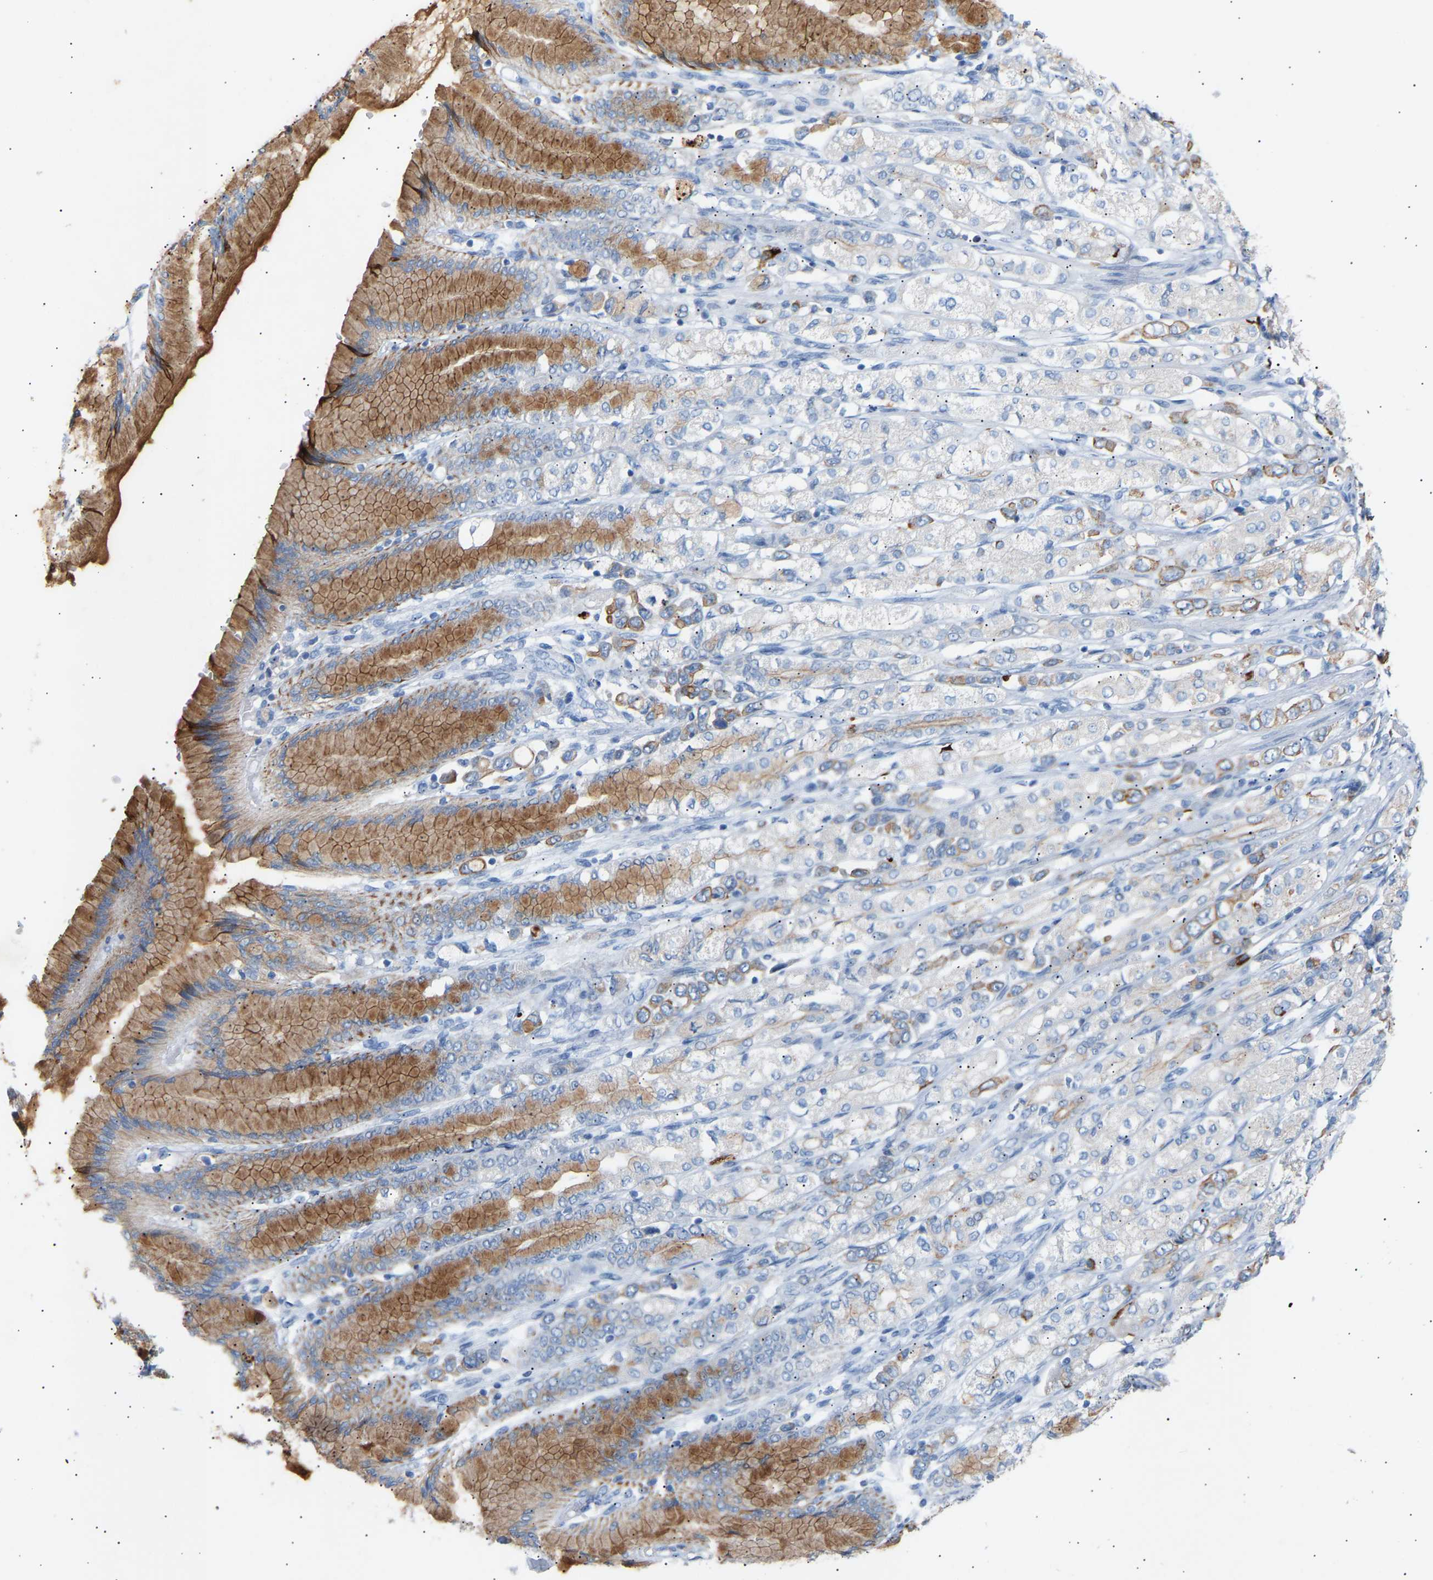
{"staining": {"intensity": "moderate", "quantity": "<25%", "location": "cytoplasmic/membranous"}, "tissue": "stomach cancer", "cell_type": "Tumor cells", "image_type": "cancer", "snomed": [{"axis": "morphology", "description": "Adenocarcinoma, NOS"}, {"axis": "topography", "description": "Stomach"}], "caption": "Stomach adenocarcinoma stained with immunohistochemistry demonstrates moderate cytoplasmic/membranous positivity in approximately <25% of tumor cells. (DAB IHC with brightfield microscopy, high magnification).", "gene": "PEX1", "patient": {"sex": "female", "age": 65}}